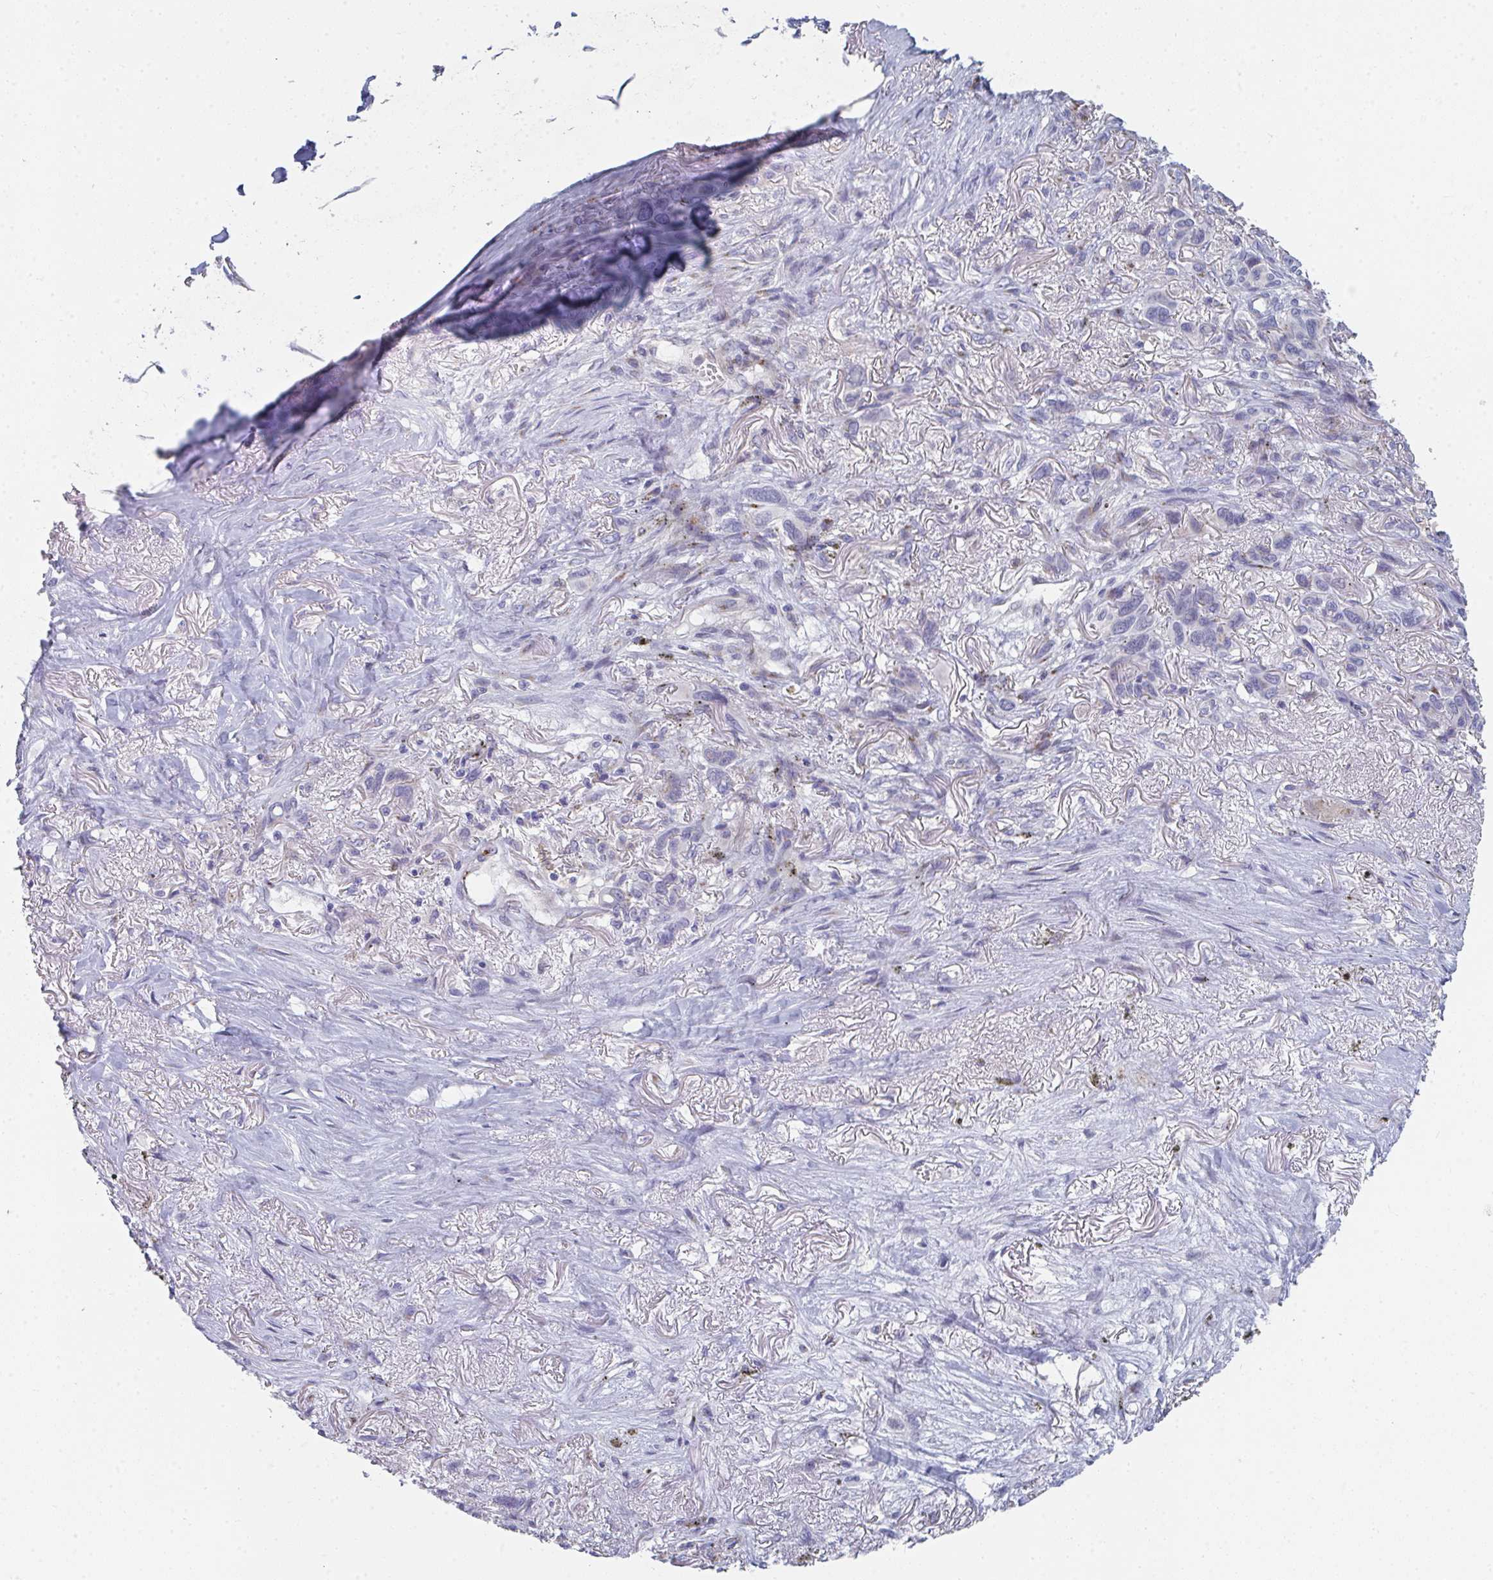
{"staining": {"intensity": "negative", "quantity": "none", "location": "none"}, "tissue": "melanoma", "cell_type": "Tumor cells", "image_type": "cancer", "snomed": [{"axis": "morphology", "description": "Malignant melanoma, Metastatic site"}, {"axis": "topography", "description": "Lung"}], "caption": "Tumor cells are negative for protein expression in human melanoma.", "gene": "PSMG1", "patient": {"sex": "male", "age": 48}}